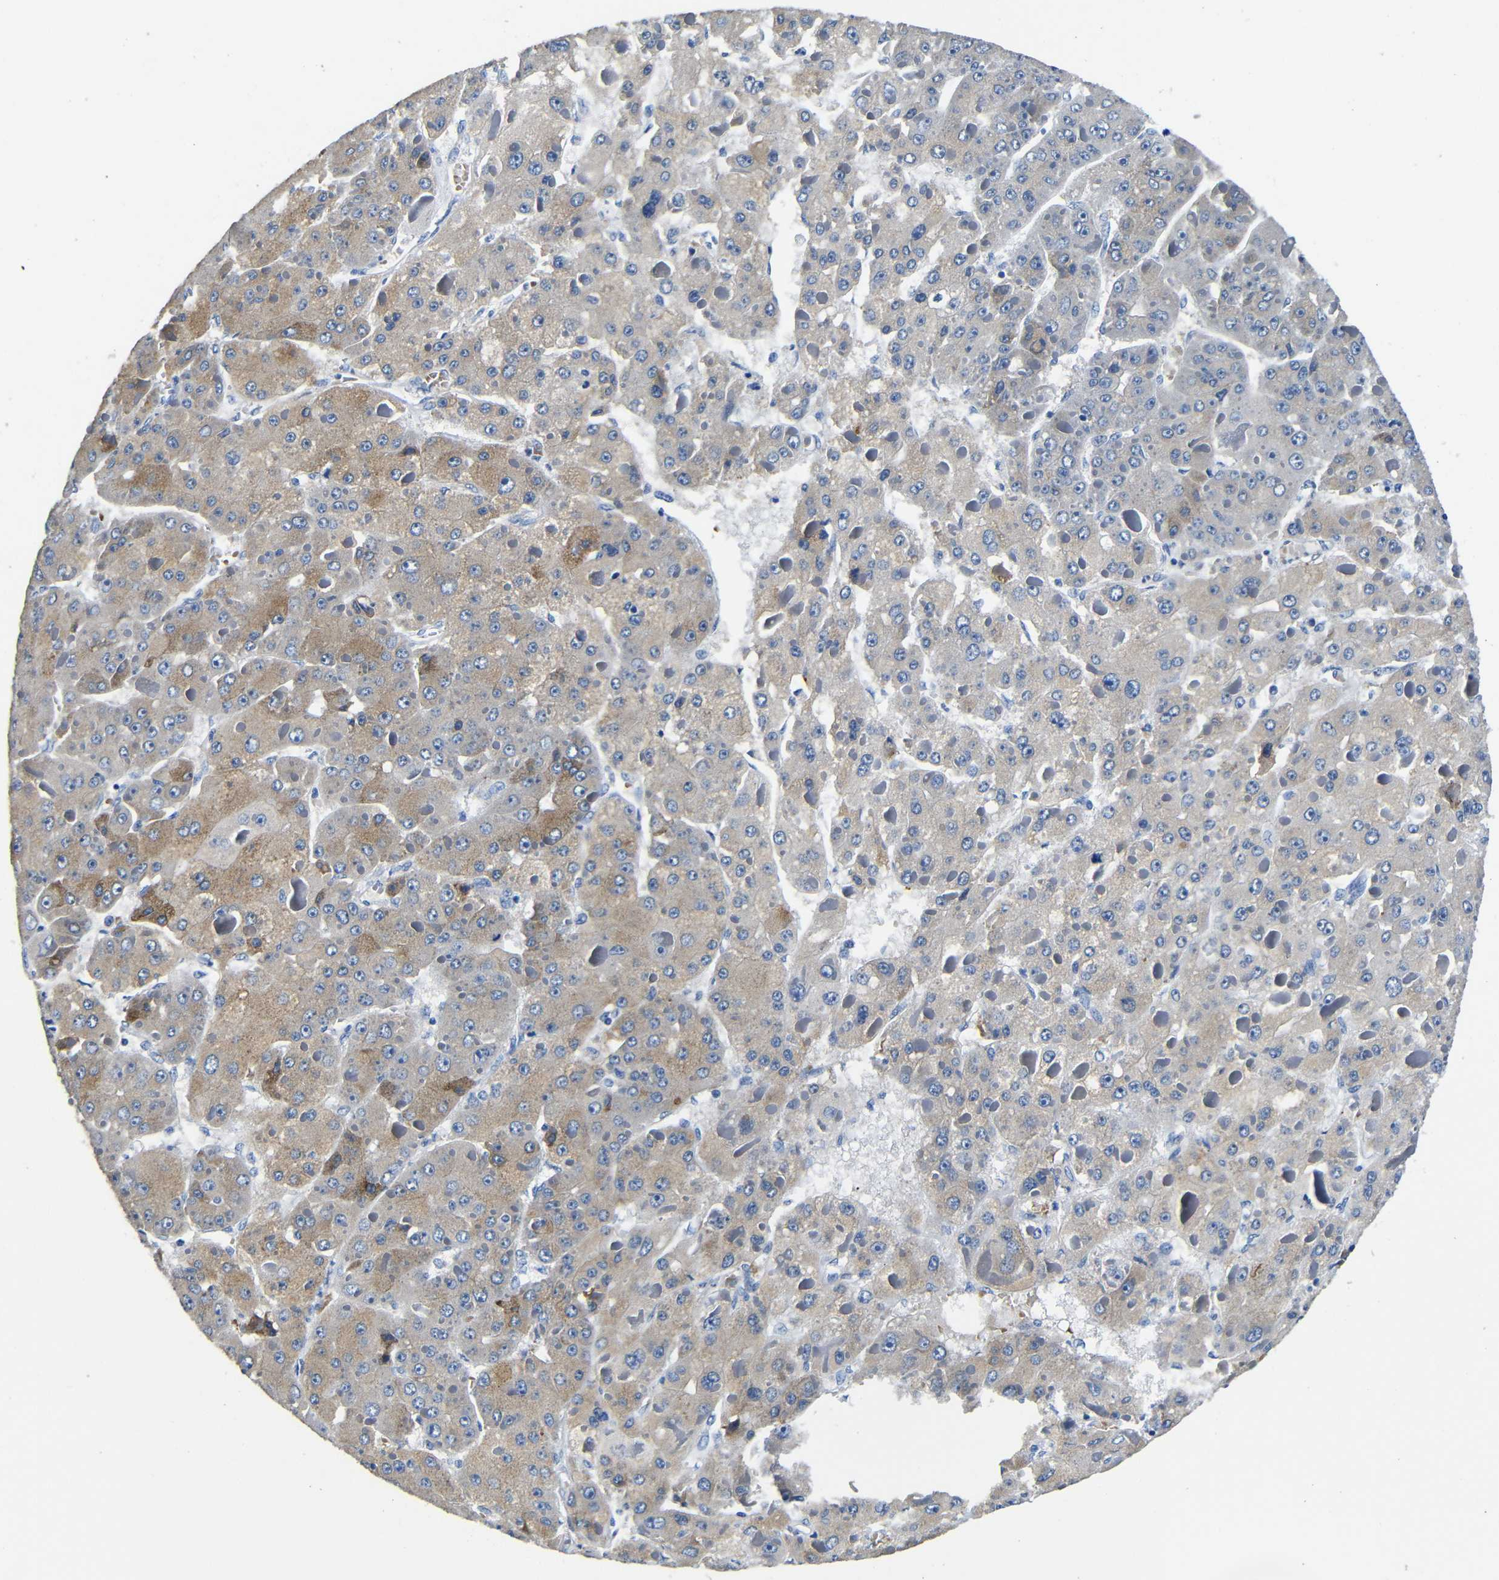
{"staining": {"intensity": "moderate", "quantity": "25%-75%", "location": "cytoplasmic/membranous"}, "tissue": "liver cancer", "cell_type": "Tumor cells", "image_type": "cancer", "snomed": [{"axis": "morphology", "description": "Carcinoma, Hepatocellular, NOS"}, {"axis": "topography", "description": "Liver"}], "caption": "A photomicrograph showing moderate cytoplasmic/membranous positivity in approximately 25%-75% of tumor cells in liver cancer (hepatocellular carcinoma), as visualized by brown immunohistochemical staining.", "gene": "TNFAIP1", "patient": {"sex": "female", "age": 73}}